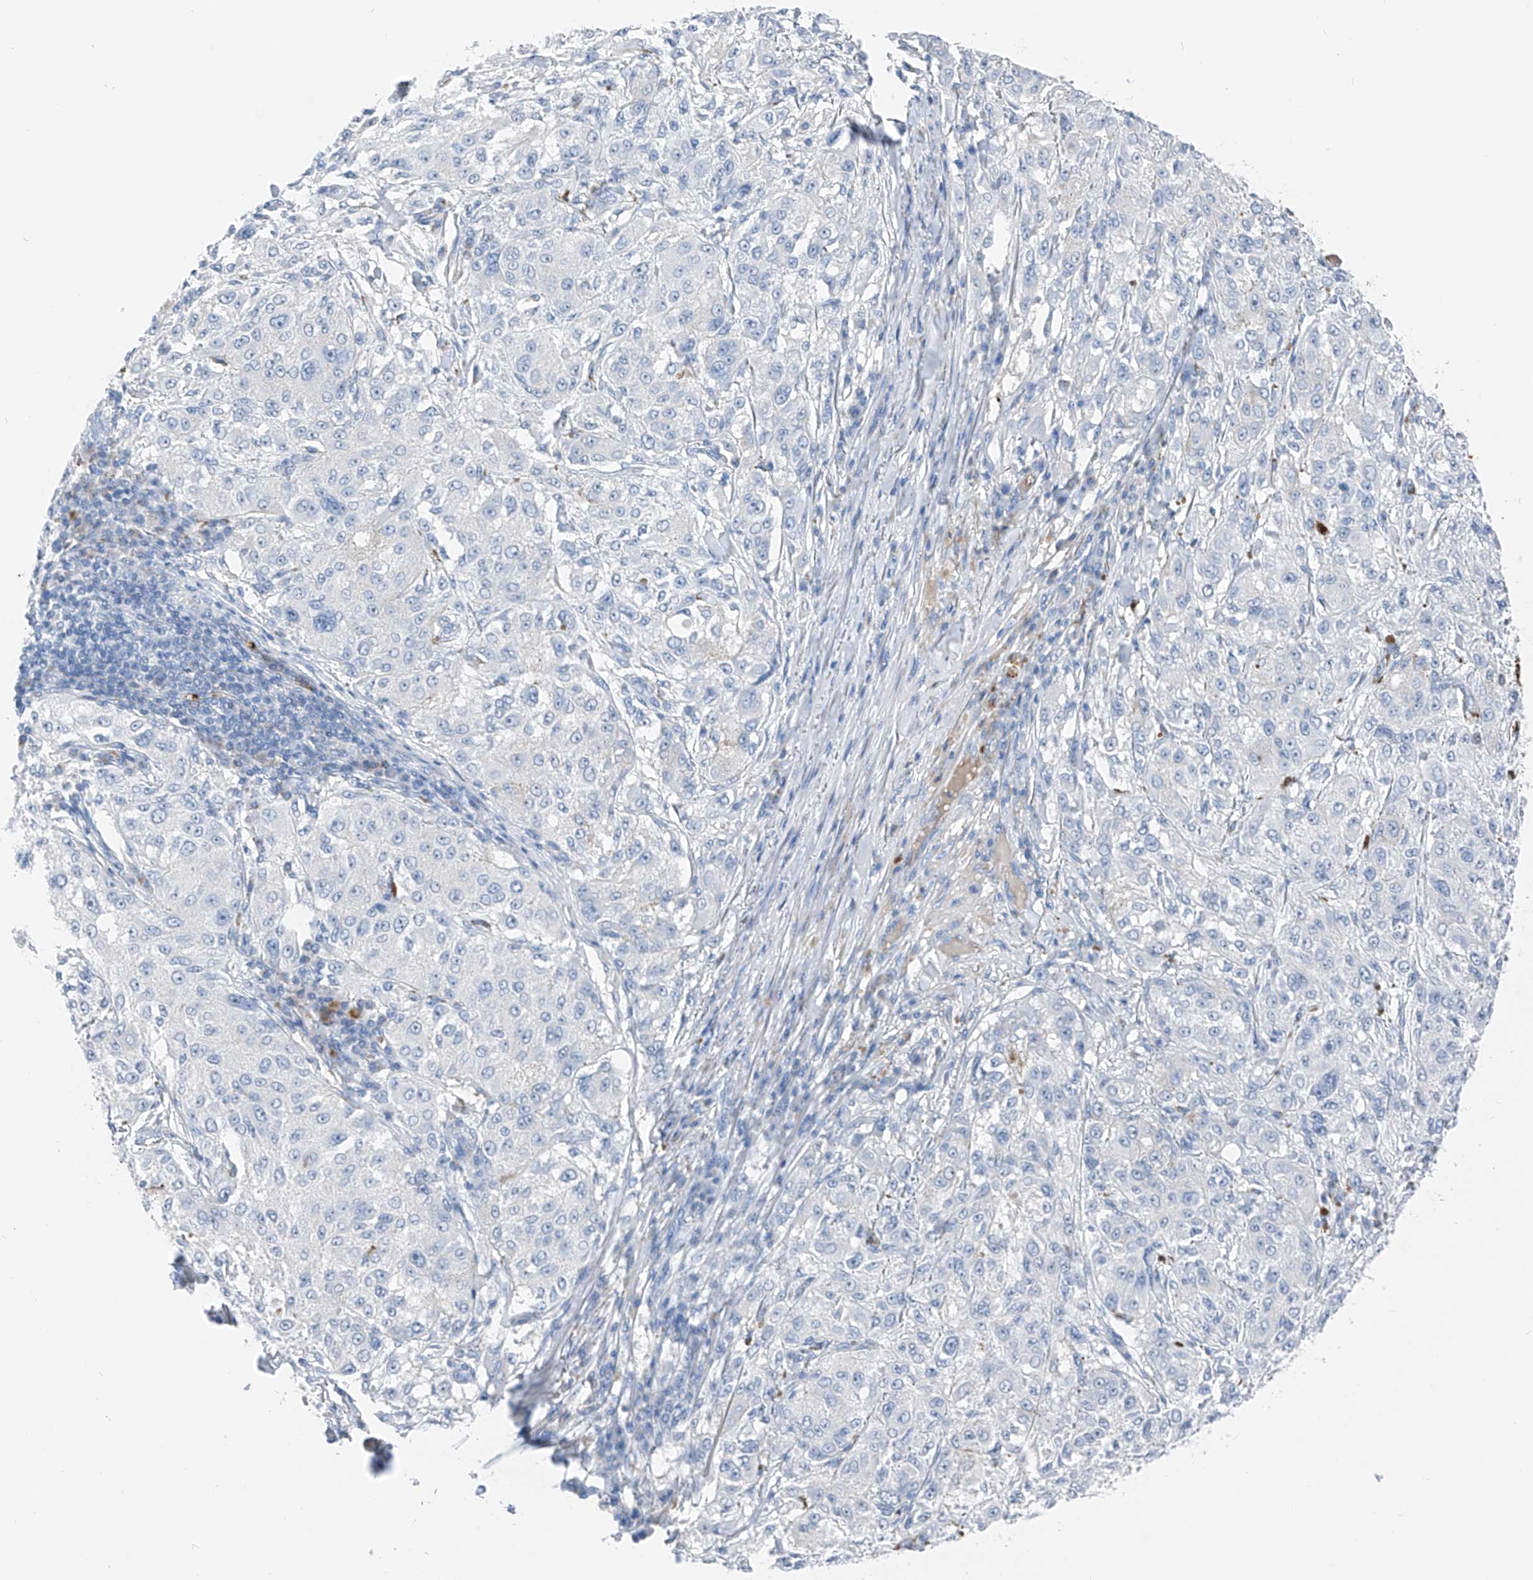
{"staining": {"intensity": "negative", "quantity": "none", "location": "none"}, "tissue": "melanoma", "cell_type": "Tumor cells", "image_type": "cancer", "snomed": [{"axis": "morphology", "description": "Necrosis, NOS"}, {"axis": "morphology", "description": "Malignant melanoma, NOS"}, {"axis": "topography", "description": "Skin"}], "caption": "A high-resolution micrograph shows immunohistochemistry staining of malignant melanoma, which displays no significant staining in tumor cells.", "gene": "PRSS23", "patient": {"sex": "female", "age": 87}}